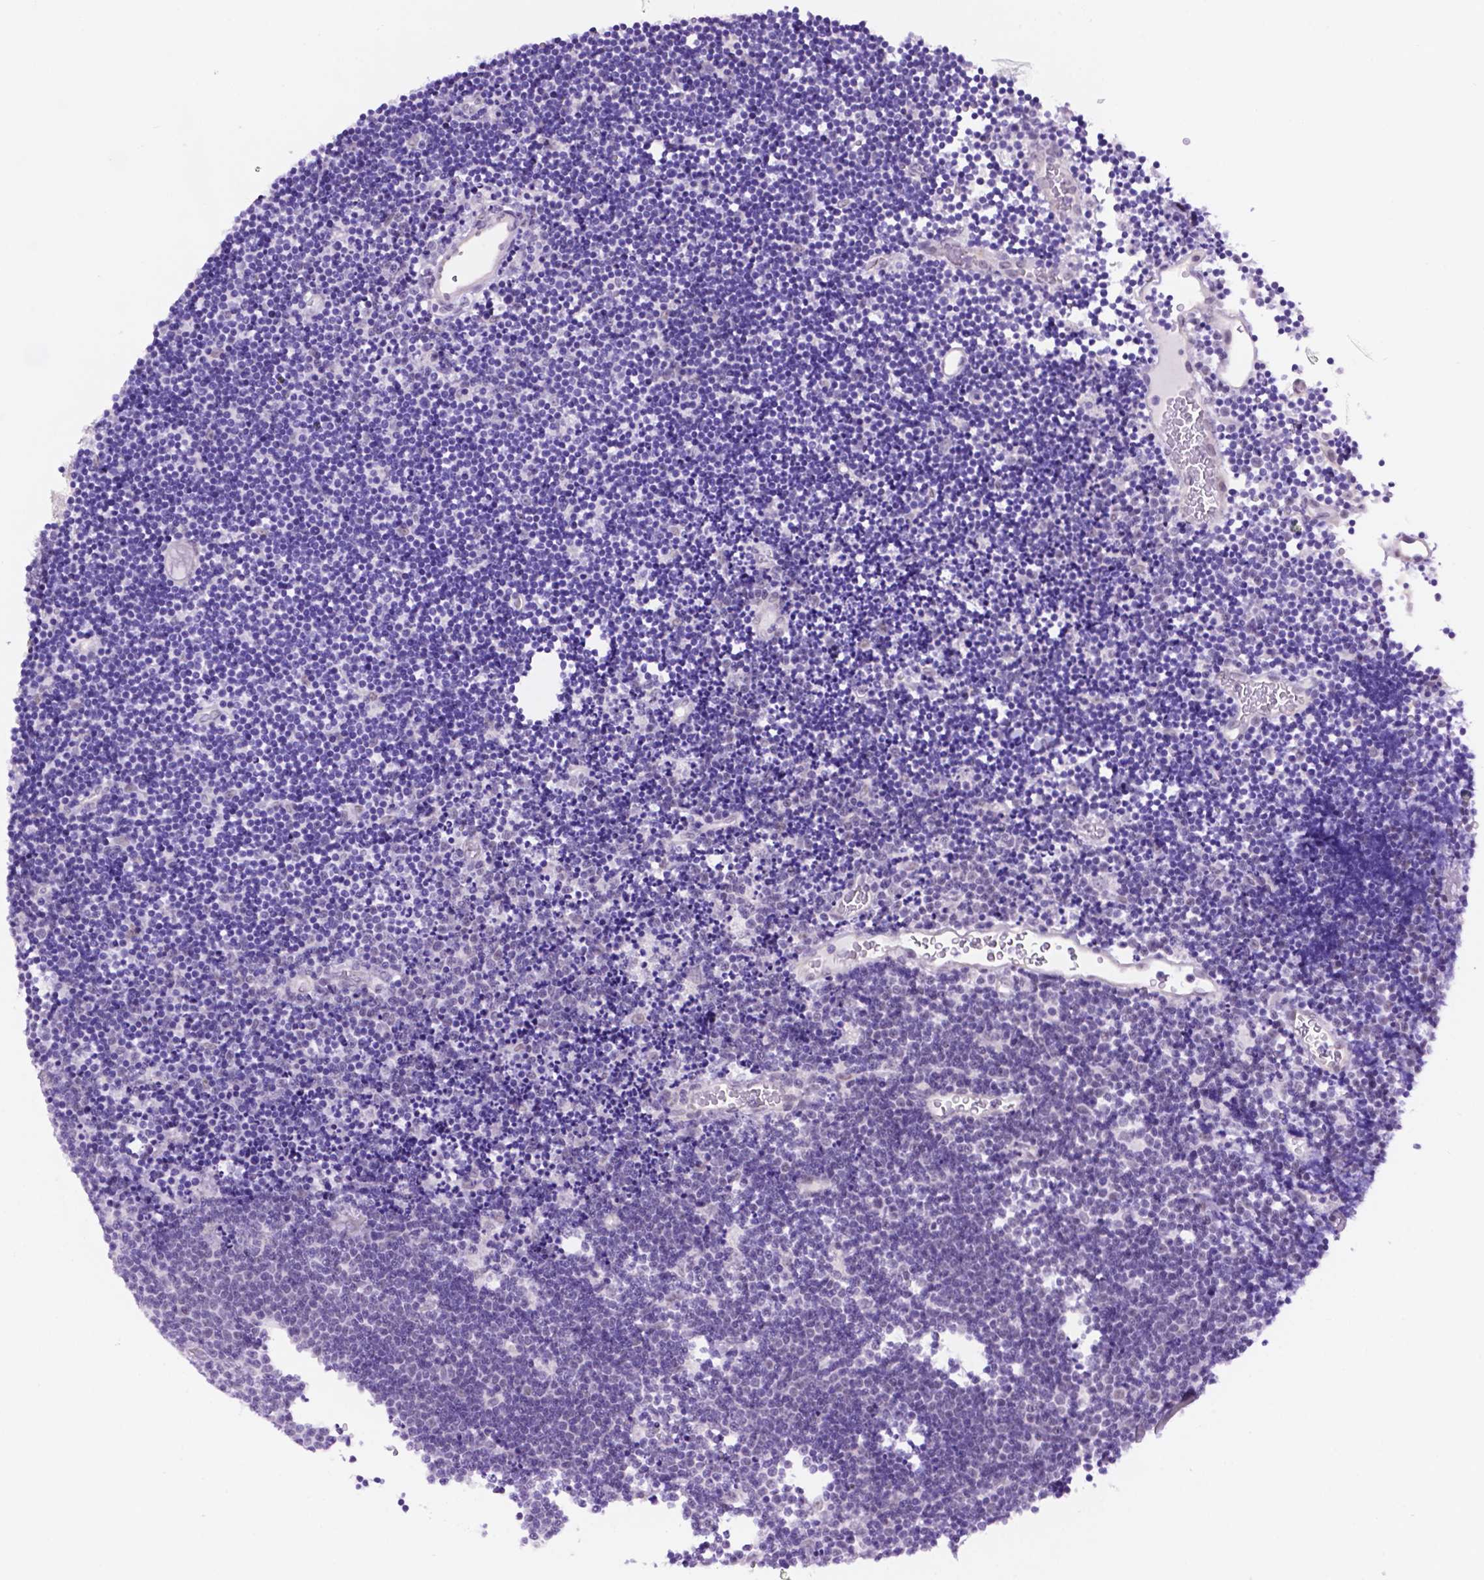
{"staining": {"intensity": "negative", "quantity": "none", "location": "none"}, "tissue": "lymphoma", "cell_type": "Tumor cells", "image_type": "cancer", "snomed": [{"axis": "morphology", "description": "Malignant lymphoma, non-Hodgkin's type, Low grade"}, {"axis": "topography", "description": "Brain"}], "caption": "An immunohistochemistry histopathology image of malignant lymphoma, non-Hodgkin's type (low-grade) is shown. There is no staining in tumor cells of malignant lymphoma, non-Hodgkin's type (low-grade).", "gene": "TACSTD2", "patient": {"sex": "female", "age": 66}}